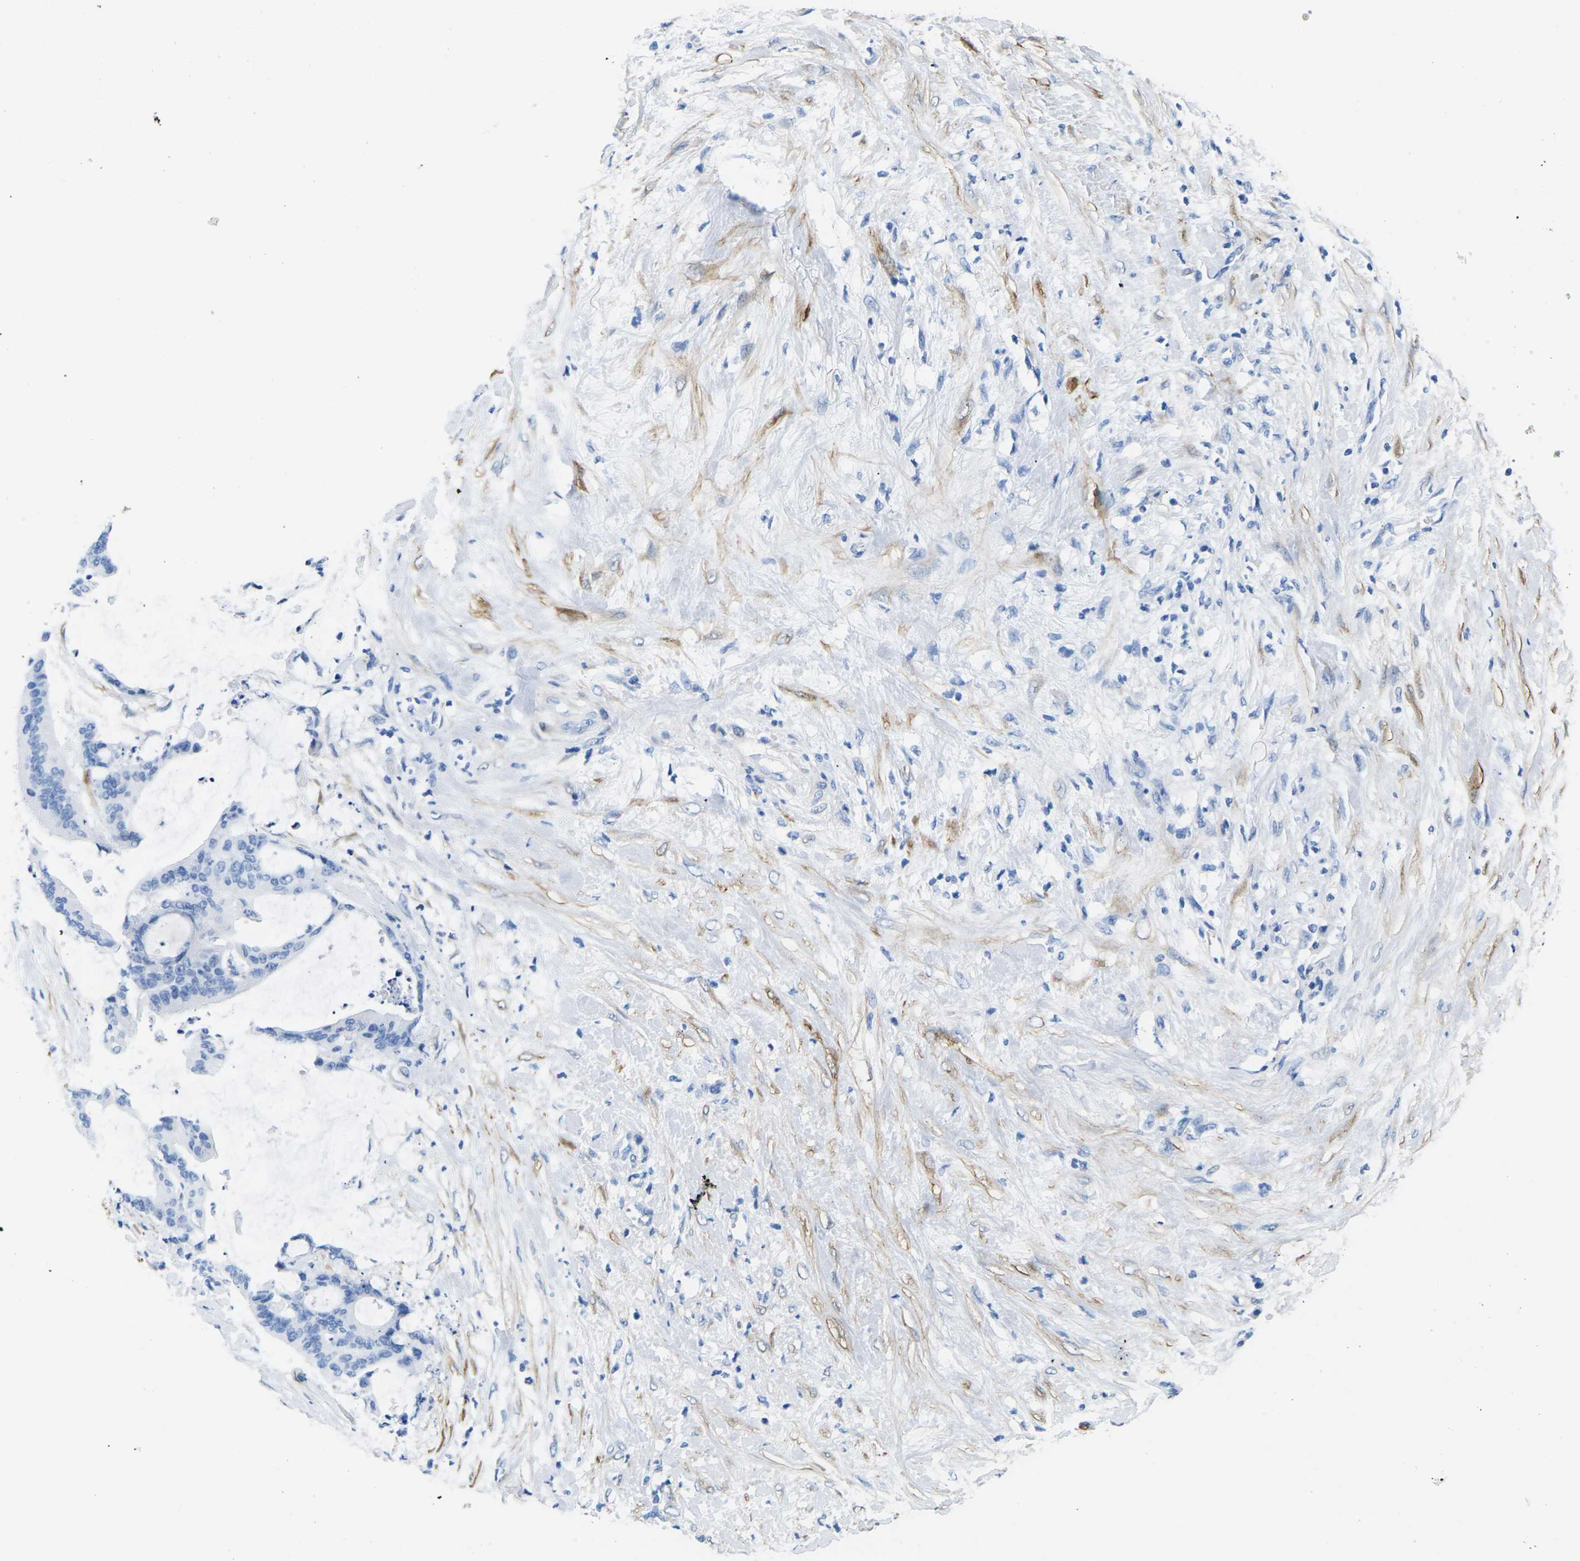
{"staining": {"intensity": "negative", "quantity": "none", "location": "none"}, "tissue": "liver cancer", "cell_type": "Tumor cells", "image_type": "cancer", "snomed": [{"axis": "morphology", "description": "Cholangiocarcinoma"}, {"axis": "topography", "description": "Liver"}], "caption": "A photomicrograph of liver cancer stained for a protein exhibits no brown staining in tumor cells. Brightfield microscopy of immunohistochemistry (IHC) stained with DAB (3,3'-diaminobenzidine) (brown) and hematoxylin (blue), captured at high magnification.", "gene": "CNN1", "patient": {"sex": "female", "age": 73}}